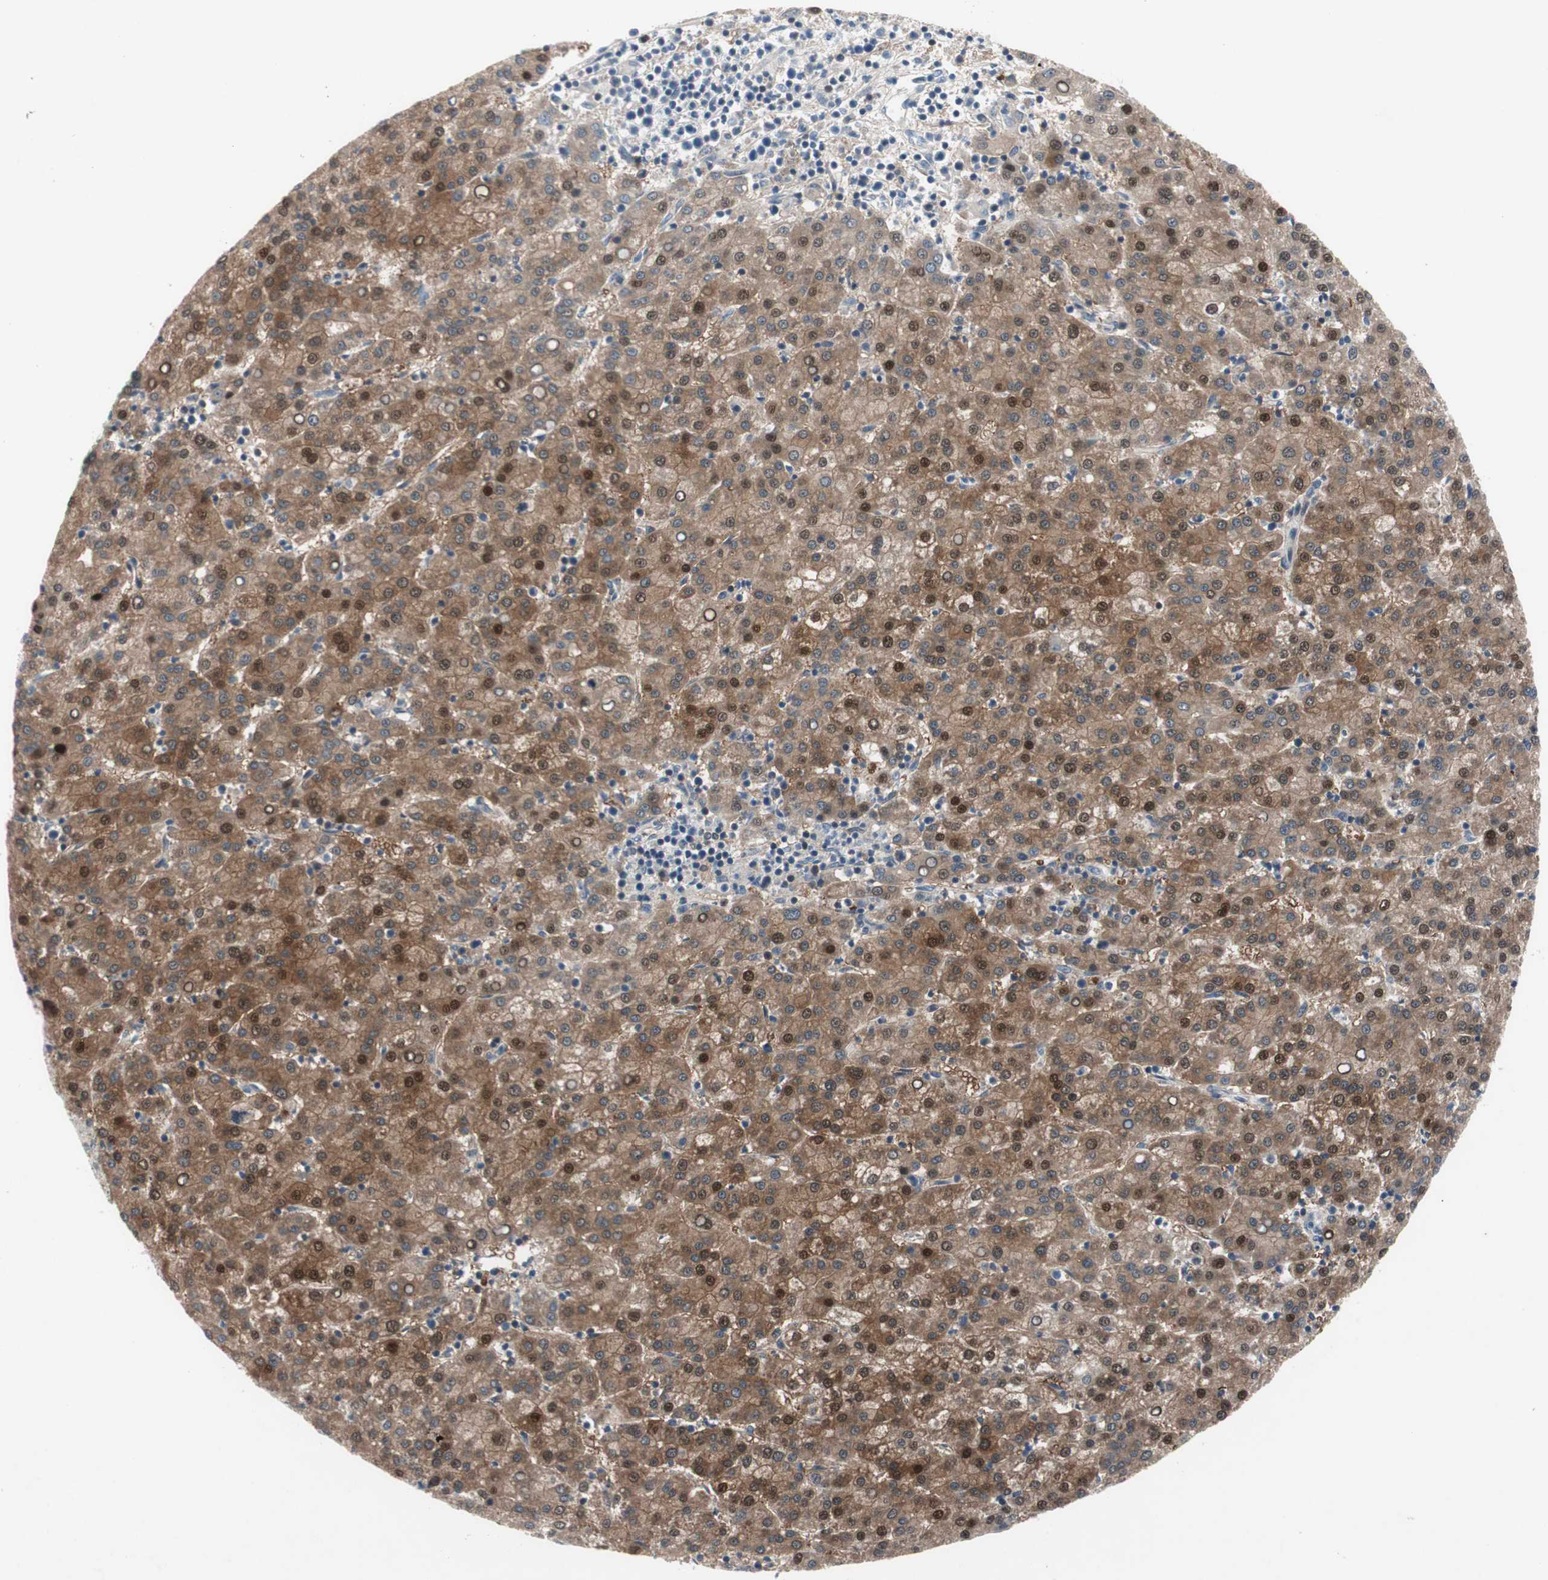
{"staining": {"intensity": "moderate", "quantity": ">75%", "location": "cytoplasmic/membranous,nuclear"}, "tissue": "liver cancer", "cell_type": "Tumor cells", "image_type": "cancer", "snomed": [{"axis": "morphology", "description": "Carcinoma, Hepatocellular, NOS"}, {"axis": "topography", "description": "Liver"}], "caption": "Human liver cancer stained for a protein (brown) shows moderate cytoplasmic/membranous and nuclear positive staining in about >75% of tumor cells.", "gene": "MUTYH", "patient": {"sex": "female", "age": 58}}